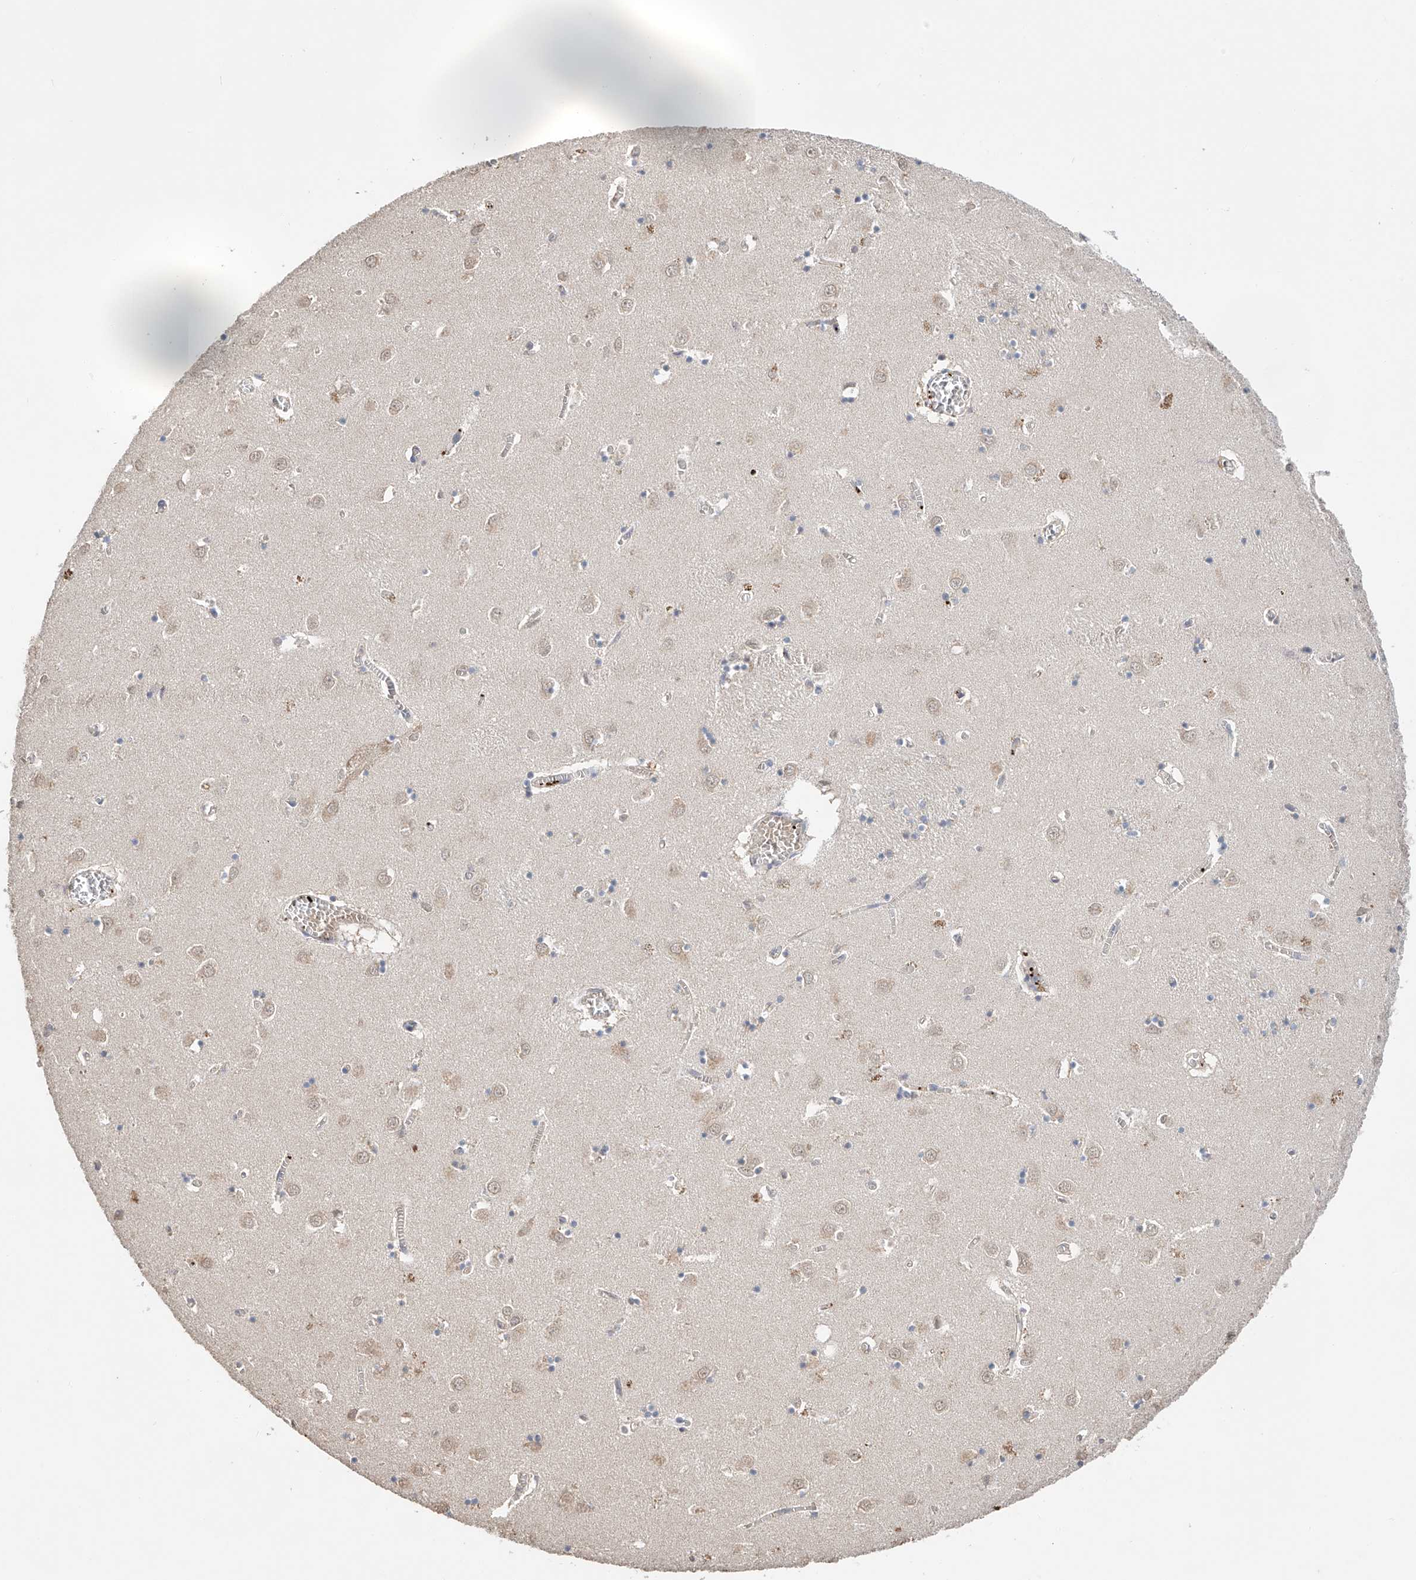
{"staining": {"intensity": "negative", "quantity": "none", "location": "none"}, "tissue": "caudate", "cell_type": "Glial cells", "image_type": "normal", "snomed": [{"axis": "morphology", "description": "Normal tissue, NOS"}, {"axis": "topography", "description": "Lateral ventricle wall"}], "caption": "A high-resolution histopathology image shows immunohistochemistry staining of normal caudate, which demonstrates no significant expression in glial cells. (DAB (3,3'-diaminobenzidine) IHC with hematoxylin counter stain).", "gene": "ZFHX2", "patient": {"sex": "male", "age": 70}}